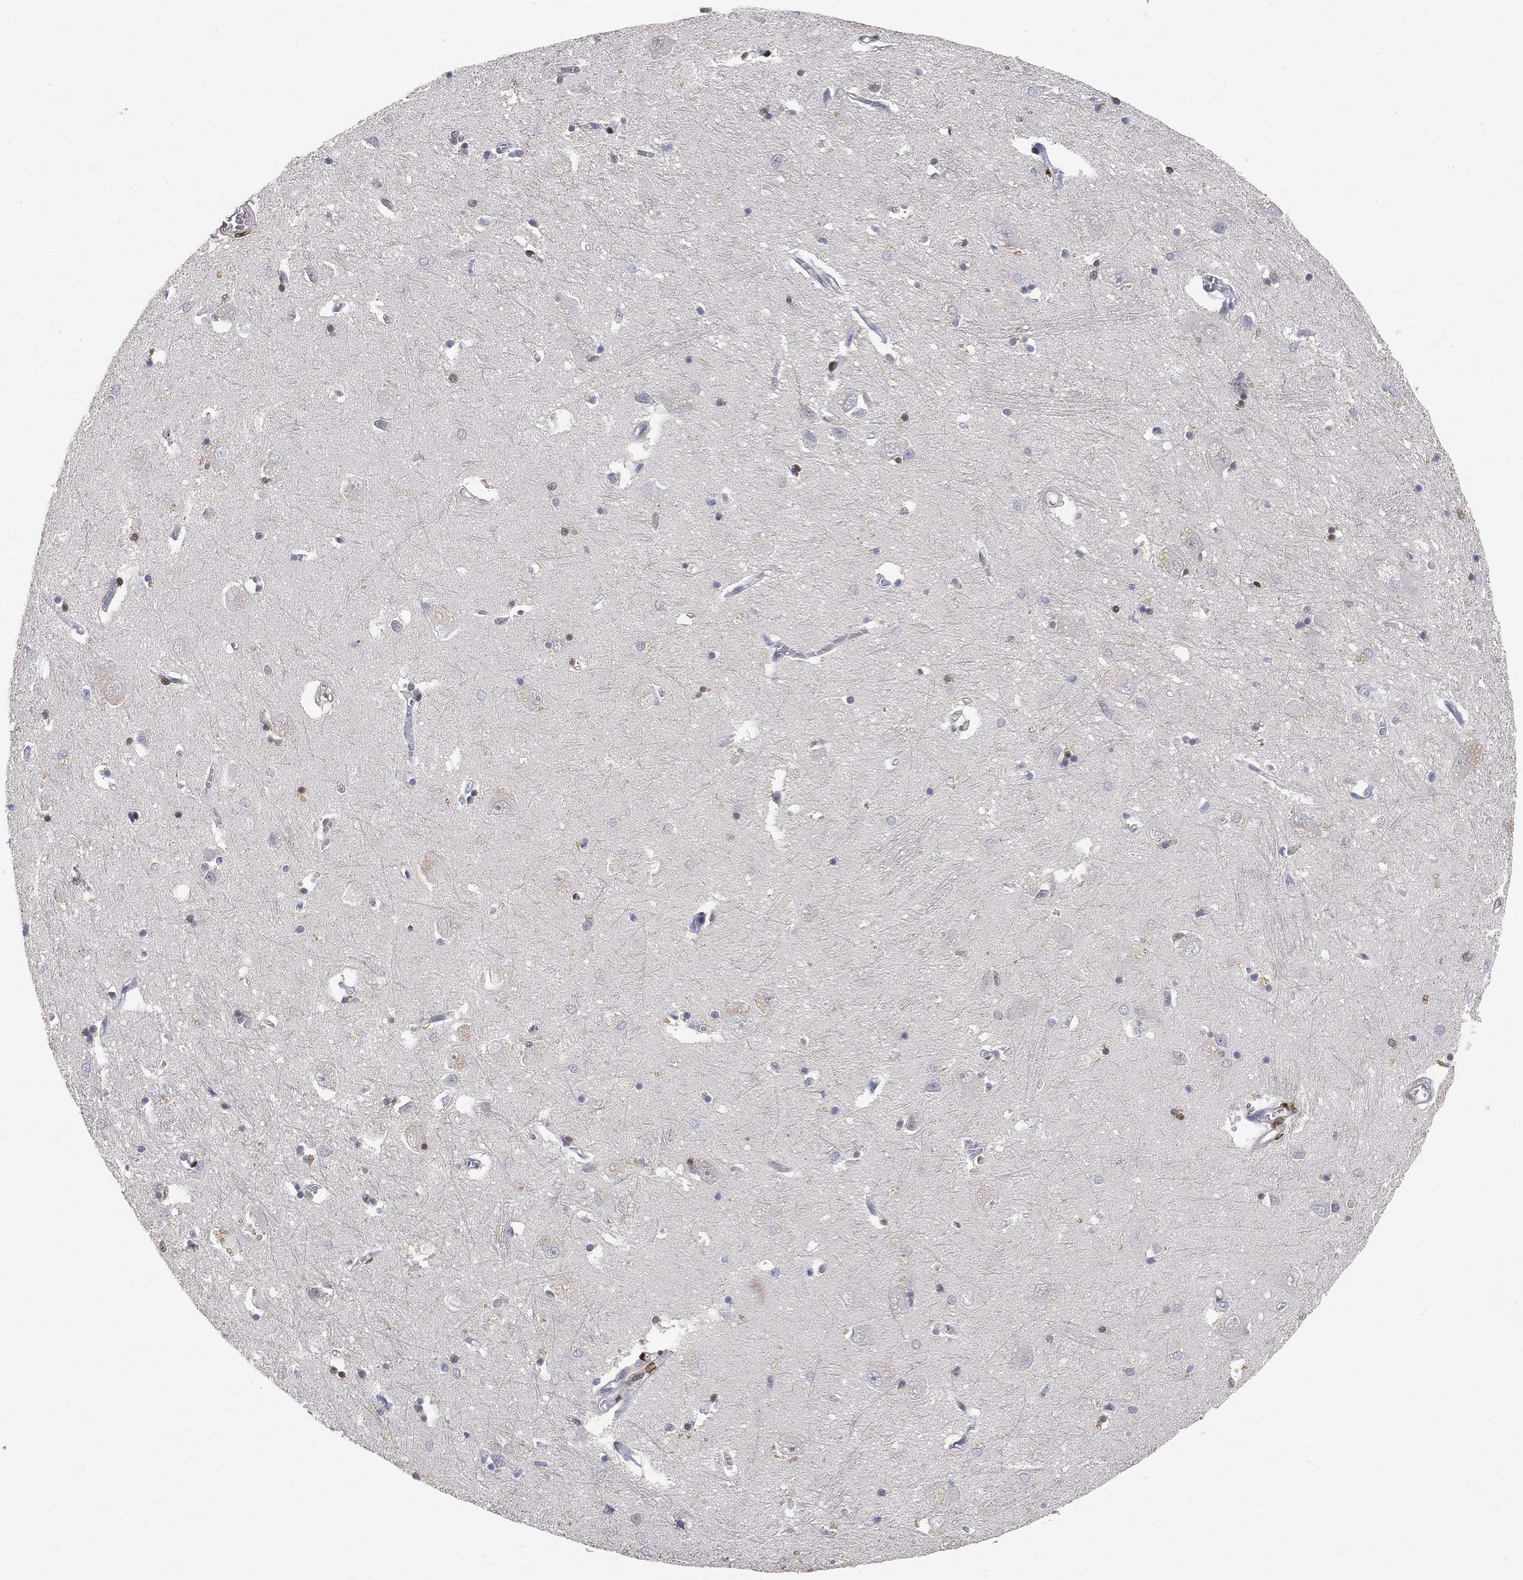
{"staining": {"intensity": "strong", "quantity": "<25%", "location": "nuclear"}, "tissue": "caudate", "cell_type": "Glial cells", "image_type": "normal", "snomed": [{"axis": "morphology", "description": "Normal tissue, NOS"}, {"axis": "topography", "description": "Lateral ventricle wall"}], "caption": "Immunohistochemistry (IHC) staining of normal caudate, which exhibits medium levels of strong nuclear positivity in approximately <25% of glial cells indicating strong nuclear protein staining. The staining was performed using DAB (3,3'-diaminobenzidine) (brown) for protein detection and nuclei were counterstained in hematoxylin (blue).", "gene": "CRTC3", "patient": {"sex": "male", "age": 54}}